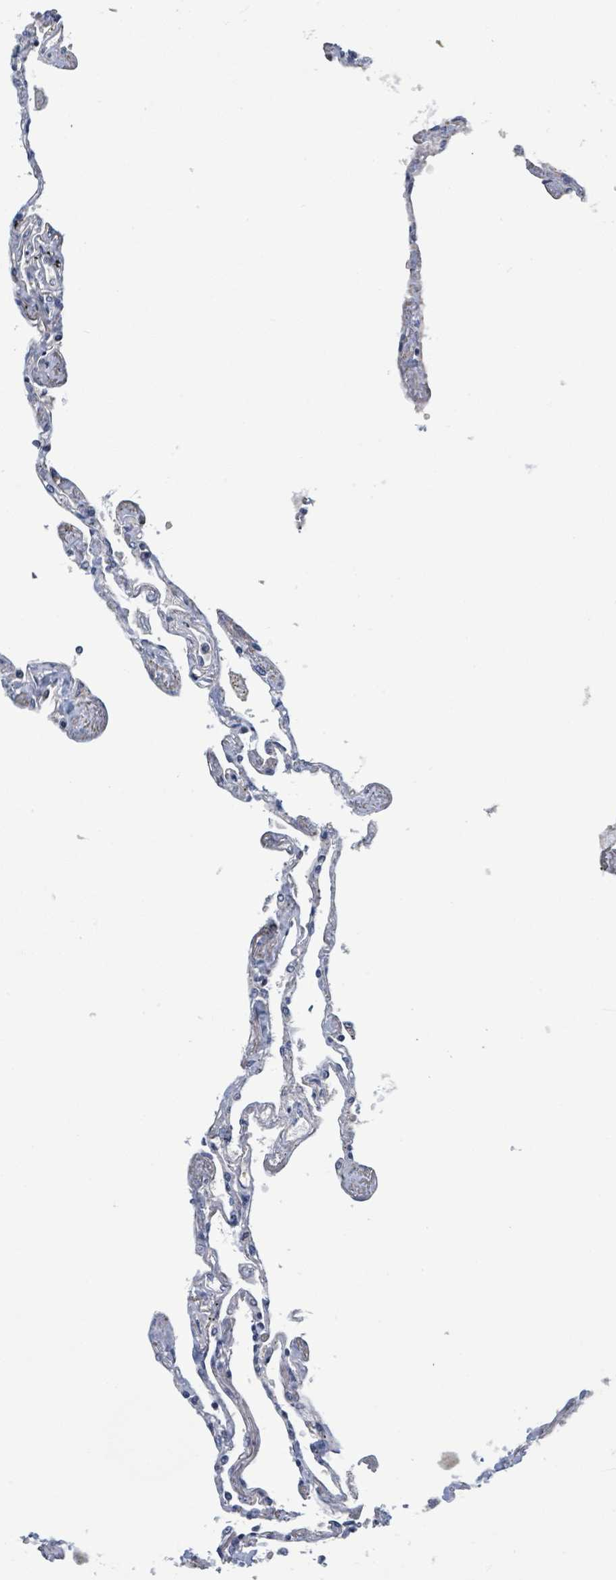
{"staining": {"intensity": "negative", "quantity": "none", "location": "none"}, "tissue": "lung", "cell_type": "Alveolar cells", "image_type": "normal", "snomed": [{"axis": "morphology", "description": "Normal tissue, NOS"}, {"axis": "topography", "description": "Lung"}], "caption": "High power microscopy image of an immunohistochemistry (IHC) micrograph of normal lung, revealing no significant positivity in alveolar cells.", "gene": "CFAP210", "patient": {"sex": "female", "age": 67}}